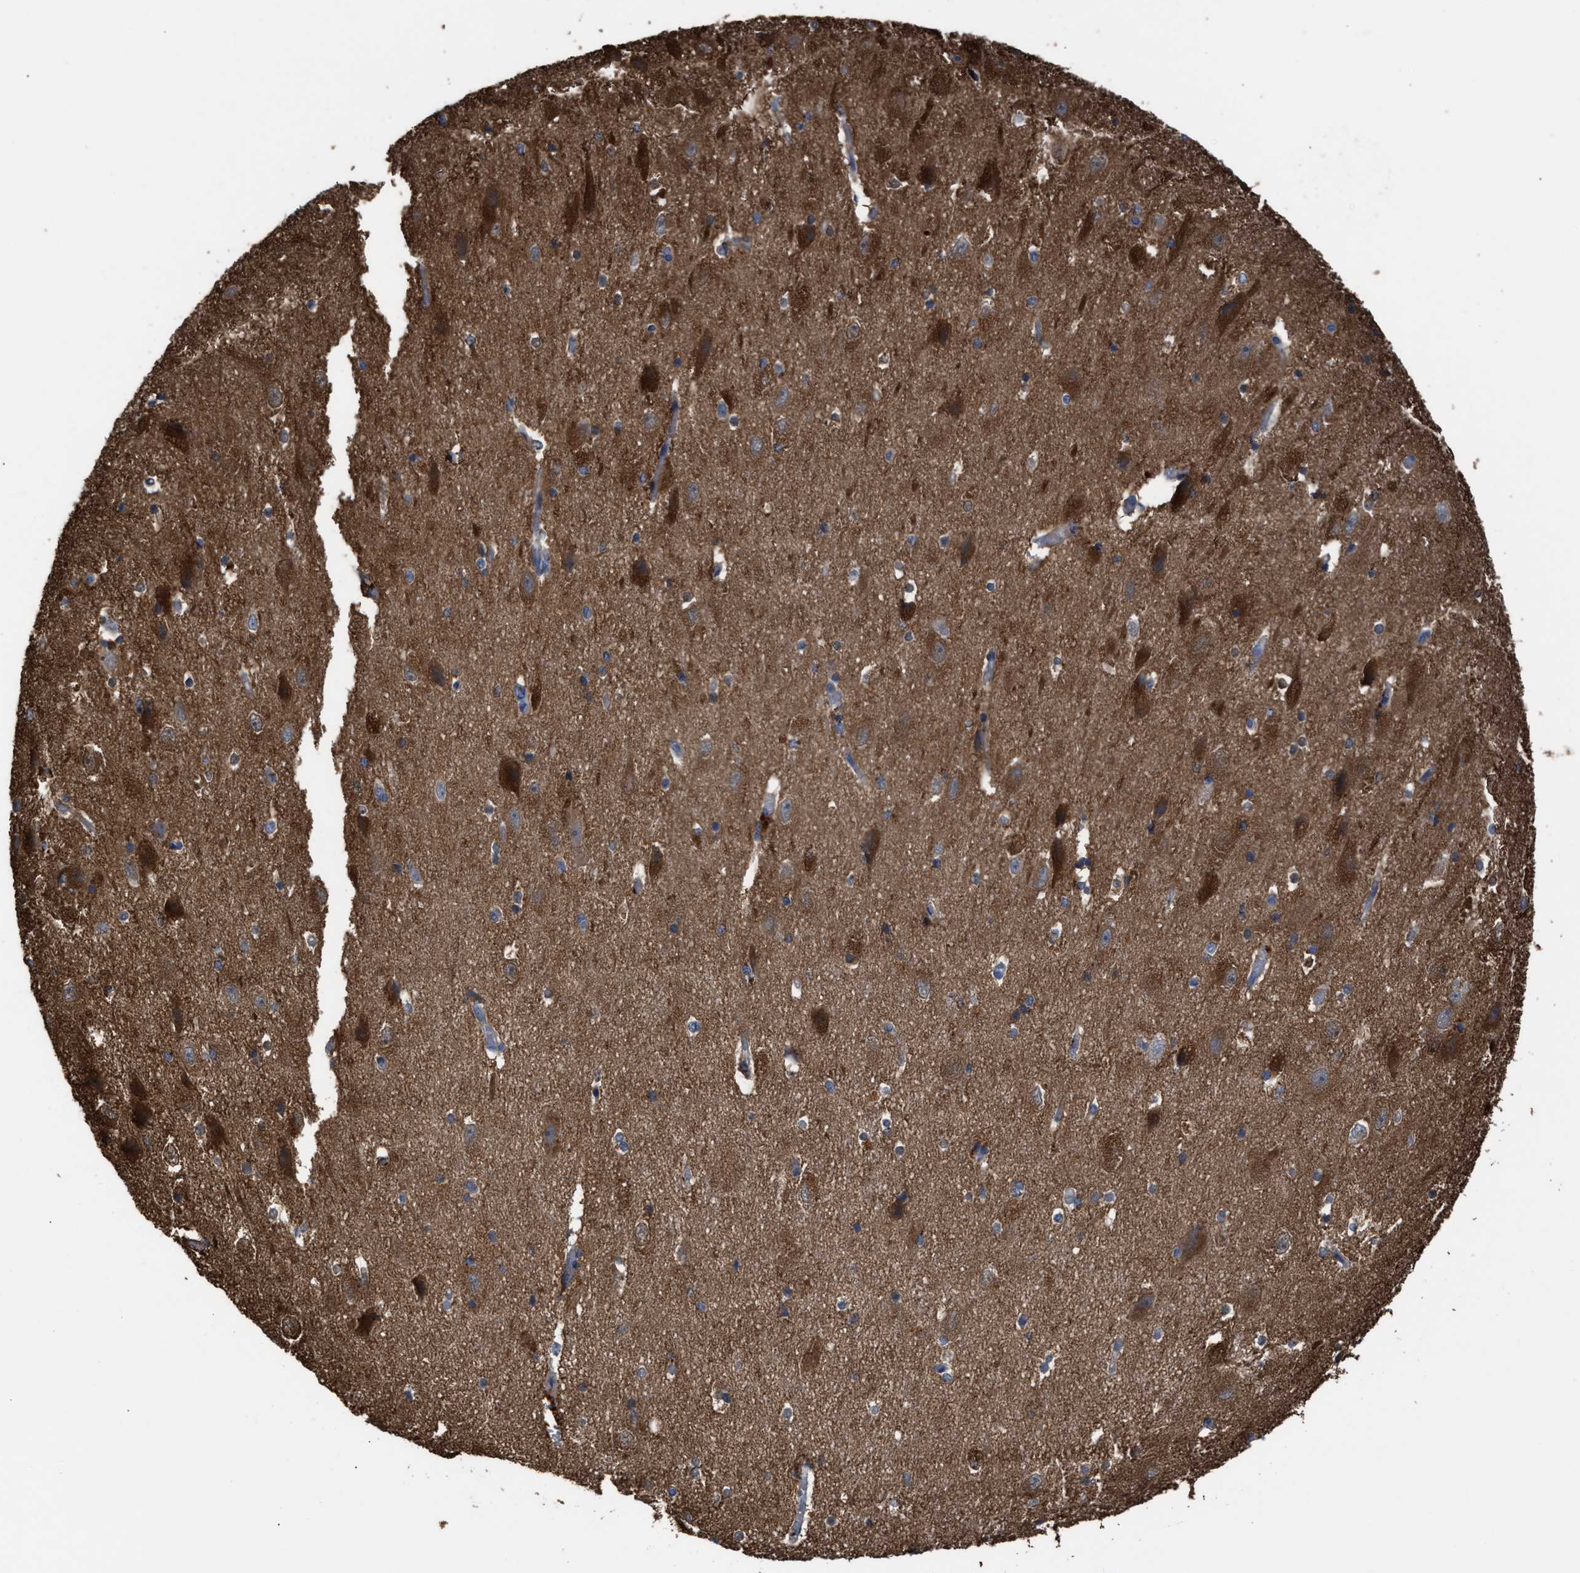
{"staining": {"intensity": "moderate", "quantity": "25%-75%", "location": "cytoplasmic/membranous"}, "tissue": "hippocampus", "cell_type": "Glial cells", "image_type": "normal", "snomed": [{"axis": "morphology", "description": "Normal tissue, NOS"}, {"axis": "topography", "description": "Hippocampus"}], "caption": "An immunohistochemistry (IHC) histopathology image of benign tissue is shown. Protein staining in brown labels moderate cytoplasmic/membranous positivity in hippocampus within glial cells.", "gene": "ELMO3", "patient": {"sex": "female", "age": 19}}